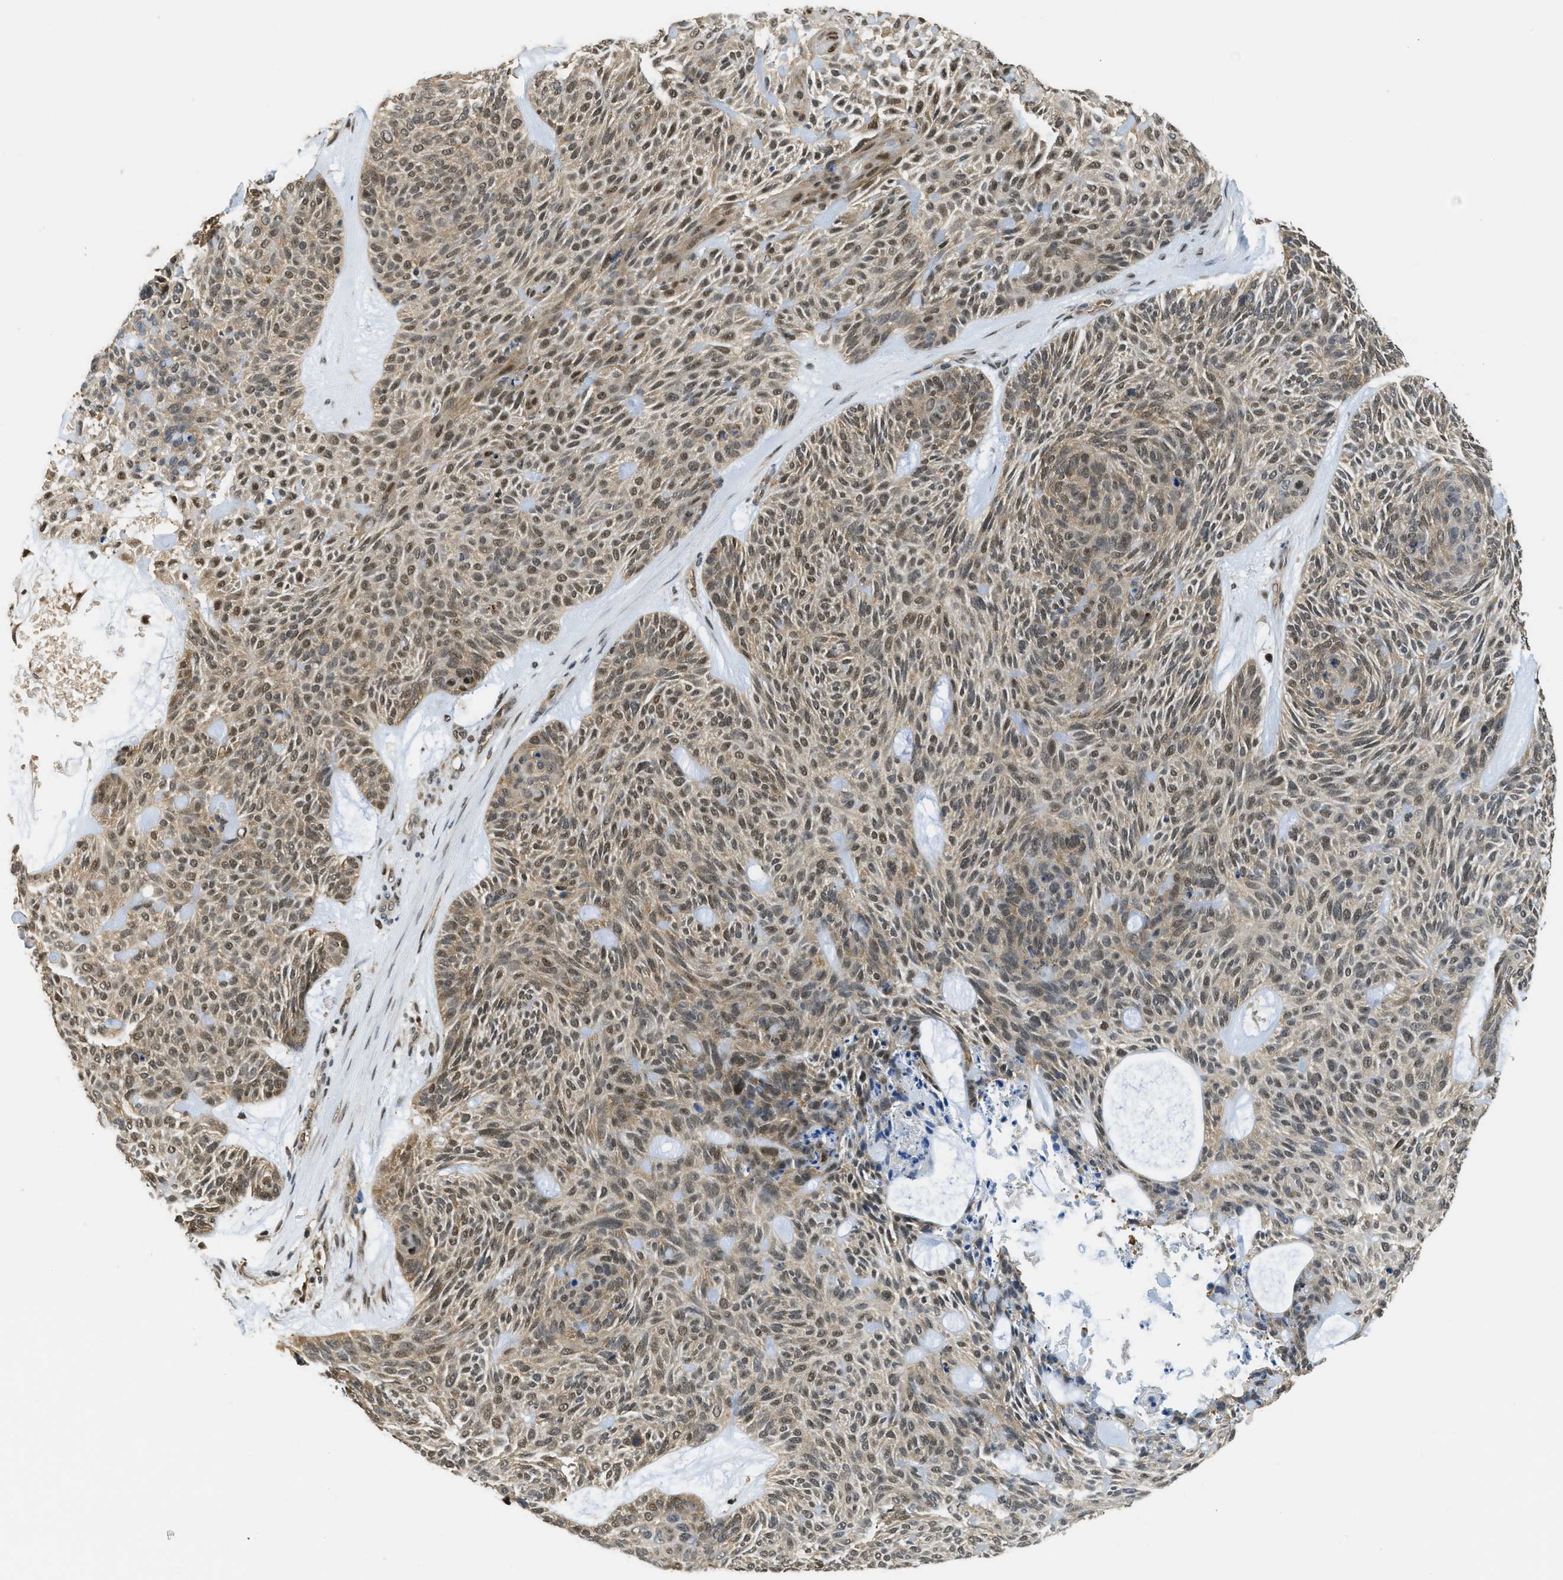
{"staining": {"intensity": "moderate", "quantity": ">75%", "location": "nuclear"}, "tissue": "skin cancer", "cell_type": "Tumor cells", "image_type": "cancer", "snomed": [{"axis": "morphology", "description": "Basal cell carcinoma"}, {"axis": "topography", "description": "Skin"}], "caption": "Basal cell carcinoma (skin) stained with immunohistochemistry (IHC) reveals moderate nuclear staining in about >75% of tumor cells. The staining was performed using DAB, with brown indicating positive protein expression. Nuclei are stained blue with hematoxylin.", "gene": "PSMC5", "patient": {"sex": "male", "age": 55}}